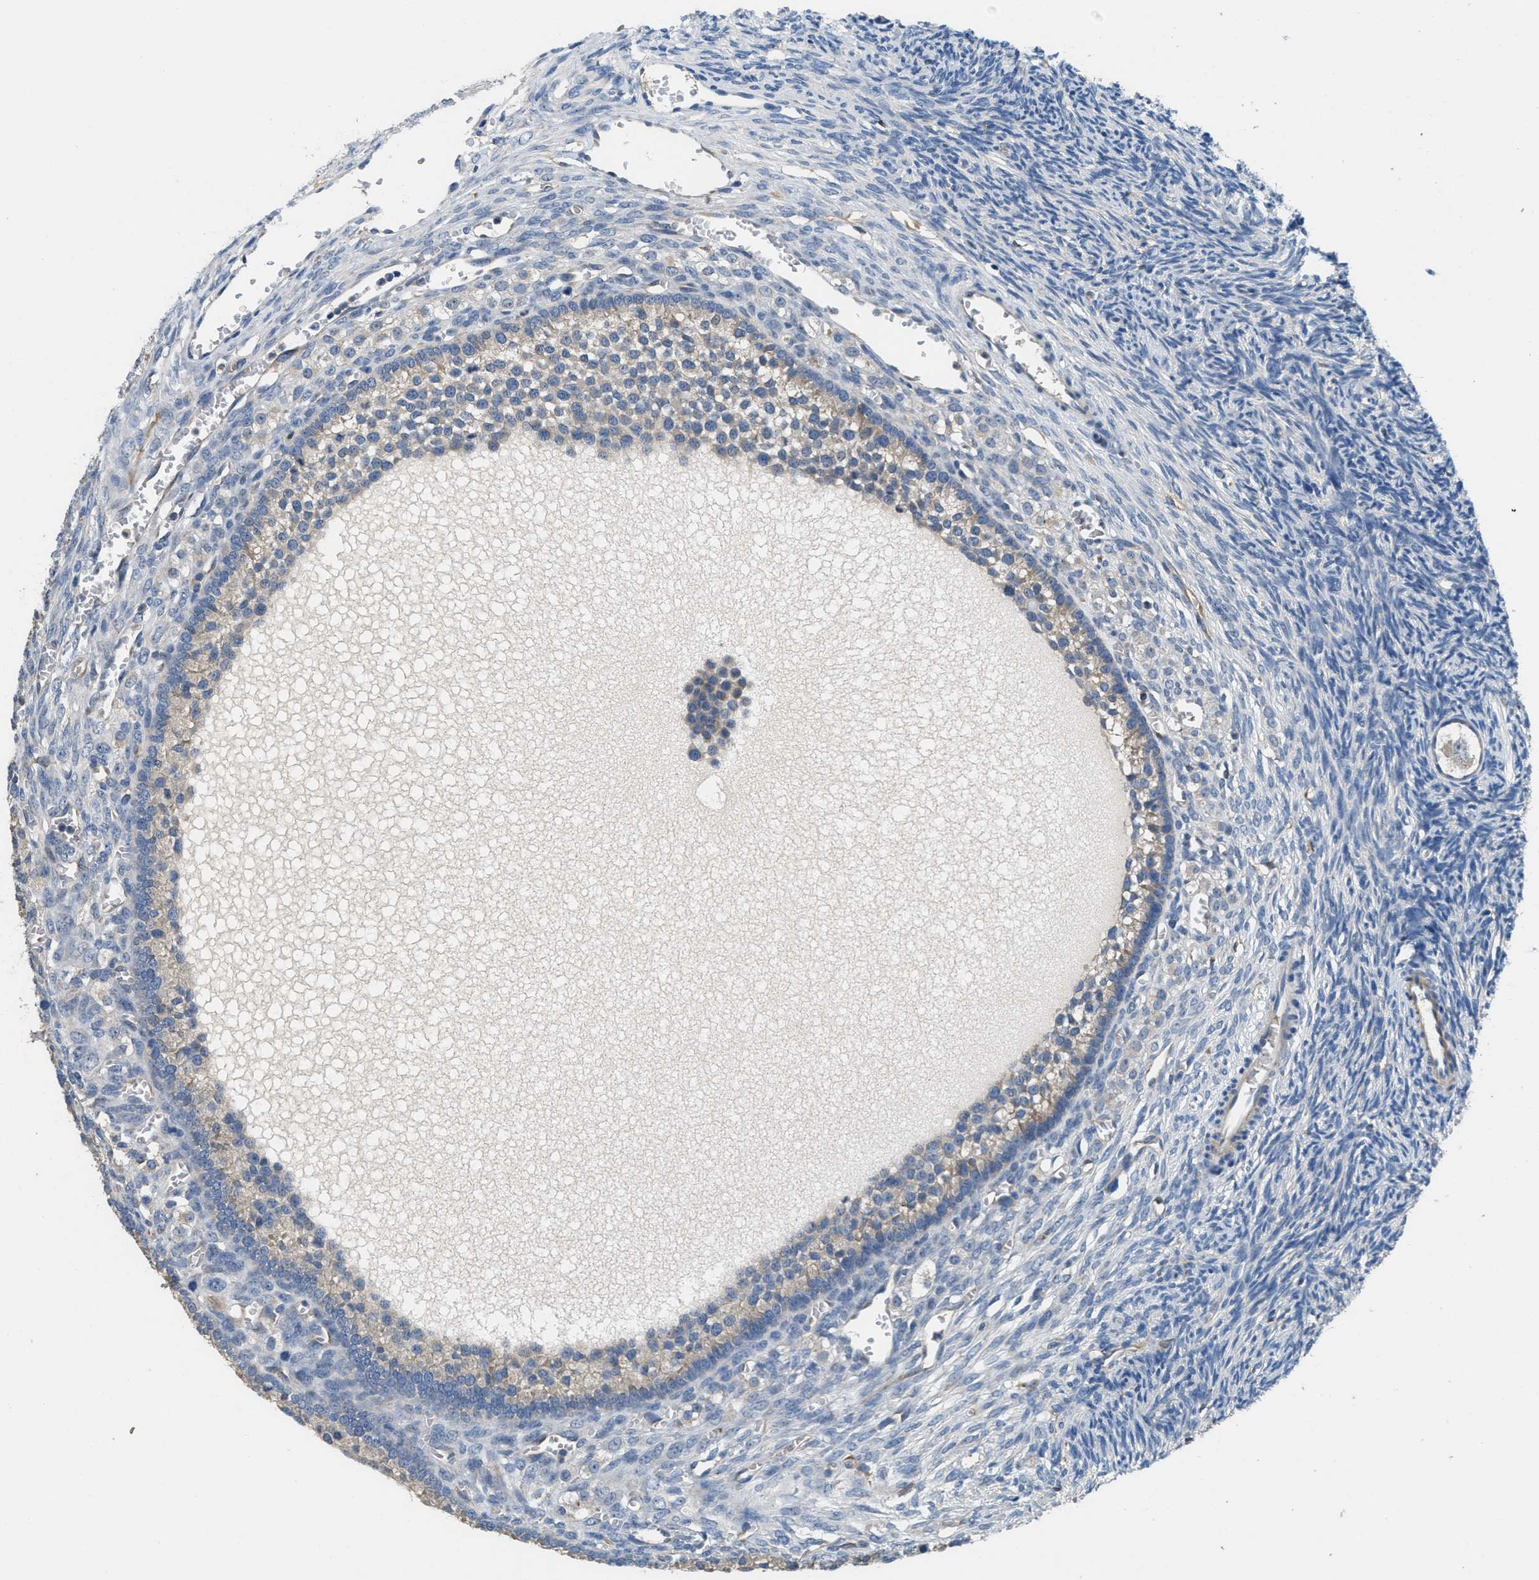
{"staining": {"intensity": "weak", "quantity": "25%-75%", "location": "cytoplasmic/membranous"}, "tissue": "ovary", "cell_type": "Follicle cells", "image_type": "normal", "snomed": [{"axis": "morphology", "description": "Normal tissue, NOS"}, {"axis": "topography", "description": "Ovary"}], "caption": "Protein staining of normal ovary reveals weak cytoplasmic/membranous positivity in approximately 25%-75% of follicle cells.", "gene": "DGKE", "patient": {"sex": "female", "age": 27}}